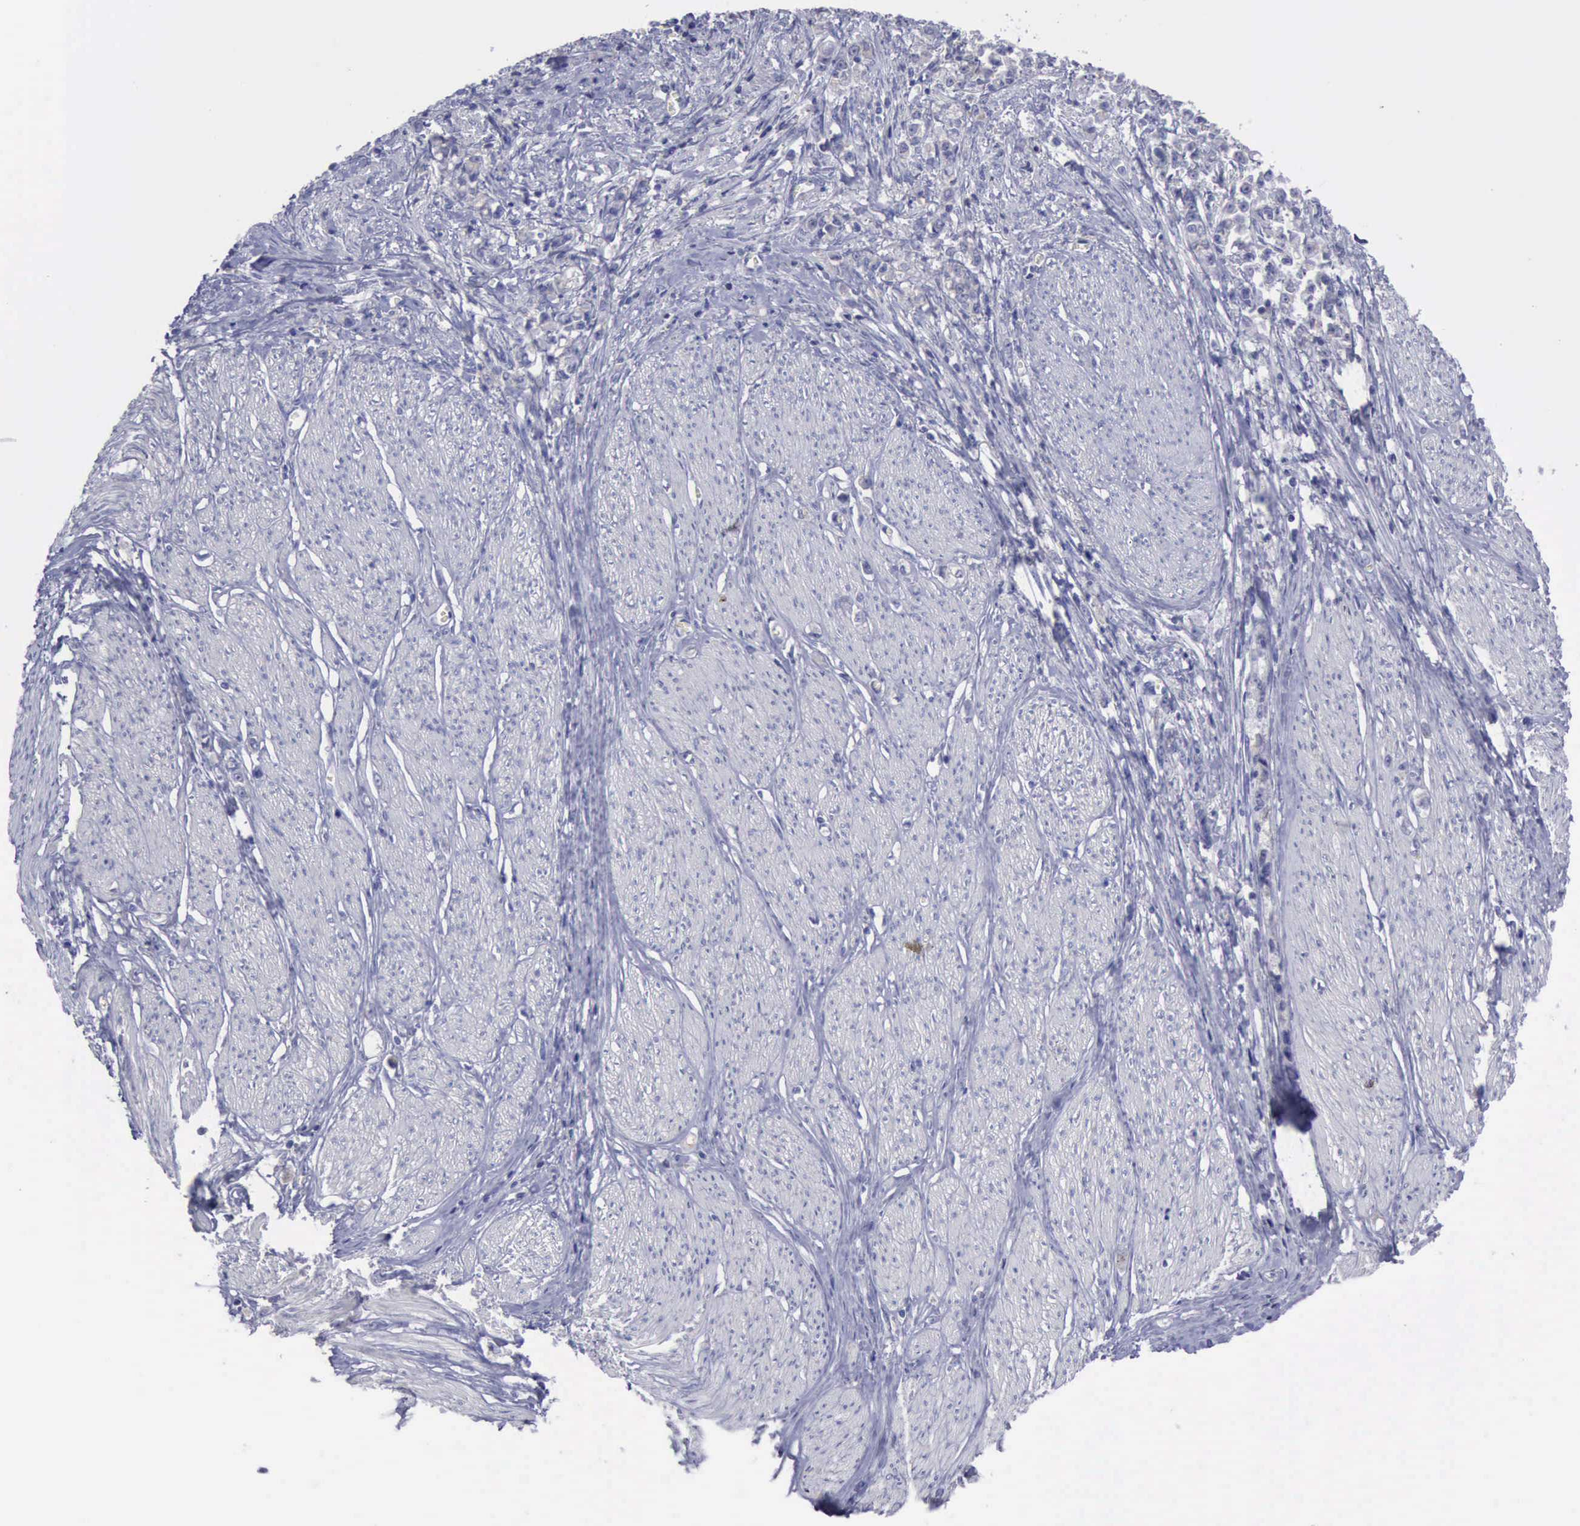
{"staining": {"intensity": "negative", "quantity": "none", "location": "none"}, "tissue": "stomach cancer", "cell_type": "Tumor cells", "image_type": "cancer", "snomed": [{"axis": "morphology", "description": "Adenocarcinoma, NOS"}, {"axis": "topography", "description": "Stomach"}], "caption": "IHC histopathology image of stomach cancer (adenocarcinoma) stained for a protein (brown), which exhibits no staining in tumor cells.", "gene": "SATB2", "patient": {"sex": "male", "age": 72}}